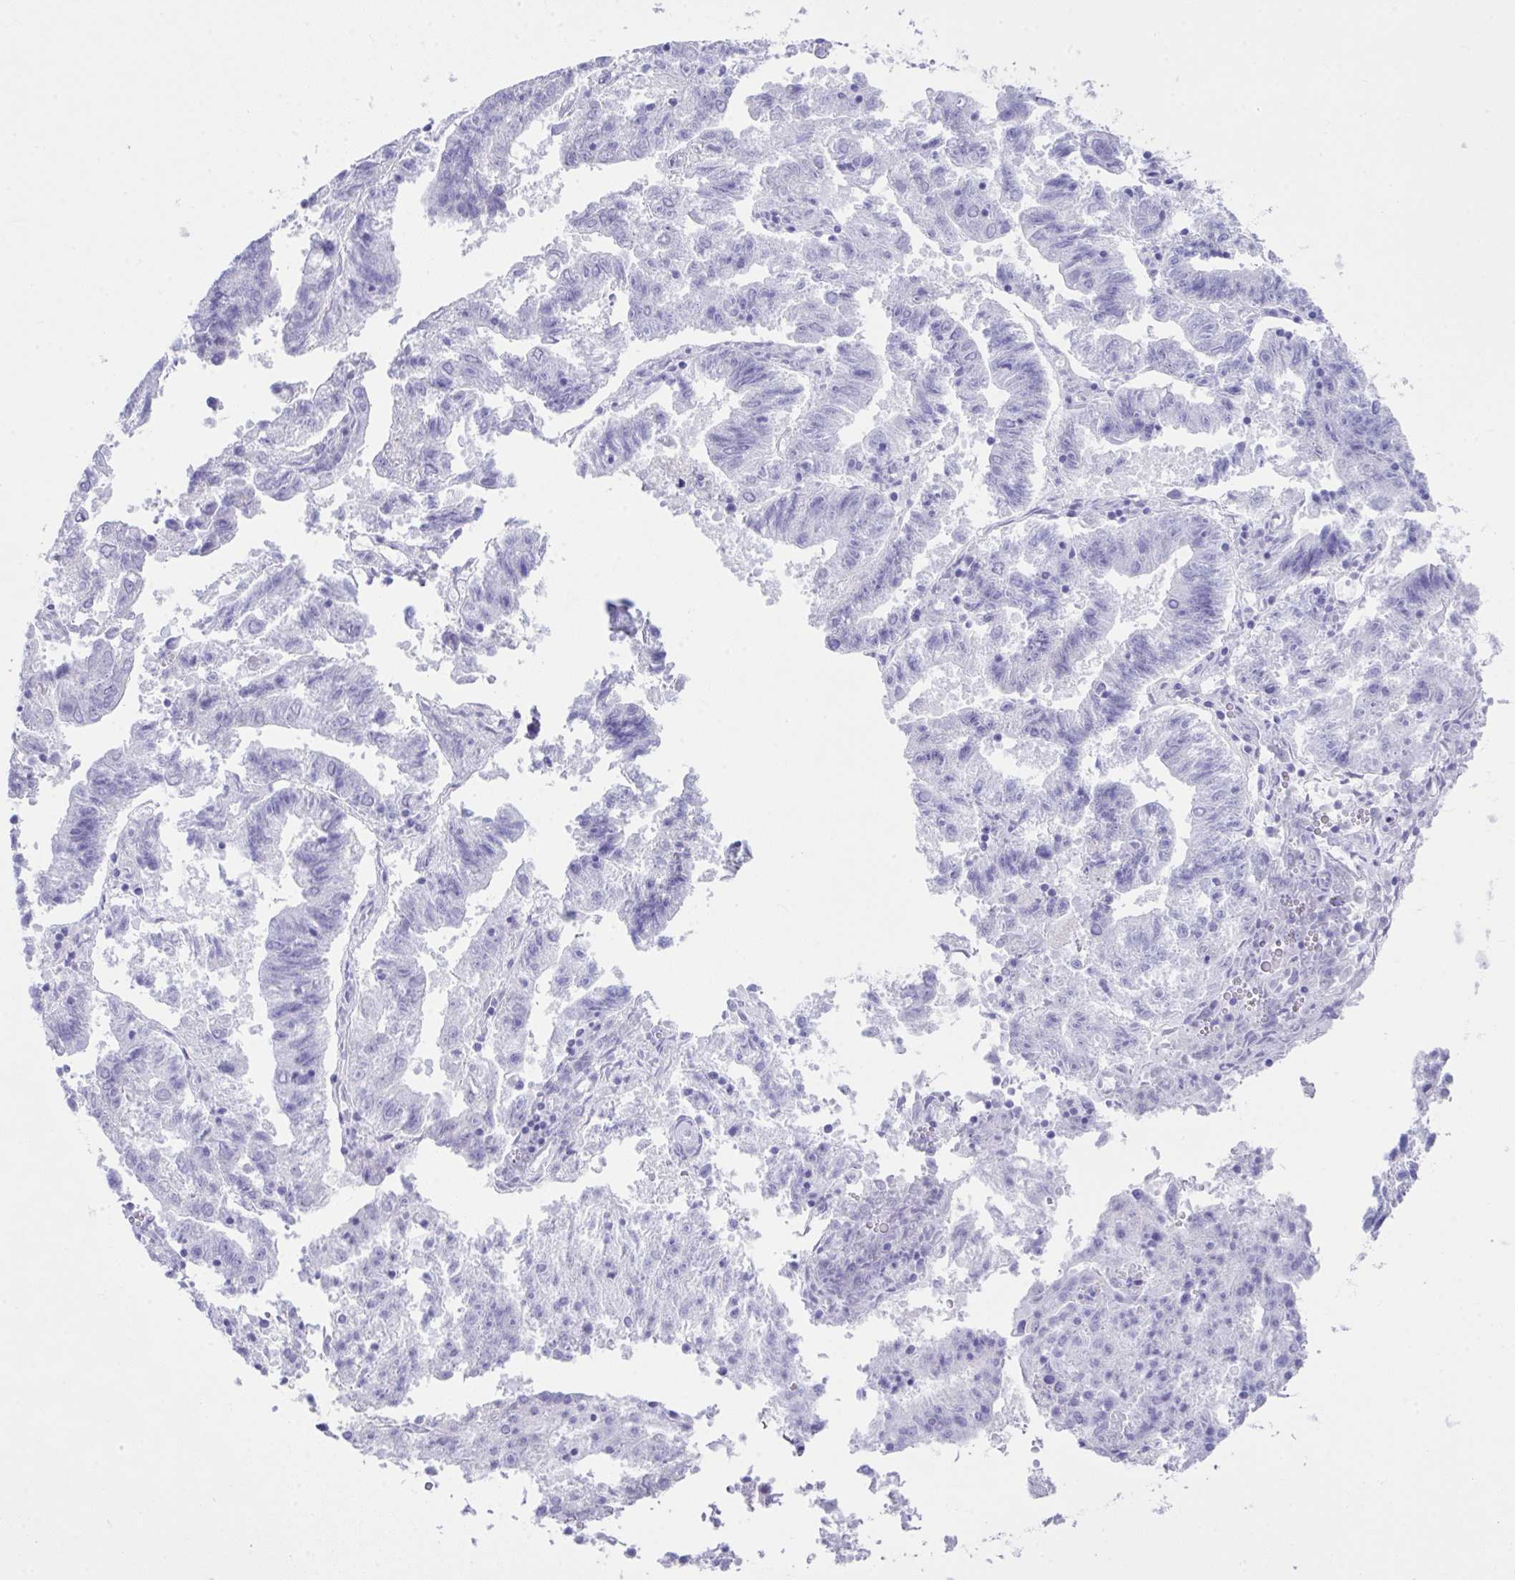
{"staining": {"intensity": "negative", "quantity": "none", "location": "none"}, "tissue": "endometrial cancer", "cell_type": "Tumor cells", "image_type": "cancer", "snomed": [{"axis": "morphology", "description": "Adenocarcinoma, NOS"}, {"axis": "topography", "description": "Endometrium"}], "caption": "Tumor cells are negative for brown protein staining in endometrial cancer. Nuclei are stained in blue.", "gene": "LGALS4", "patient": {"sex": "female", "age": 82}}